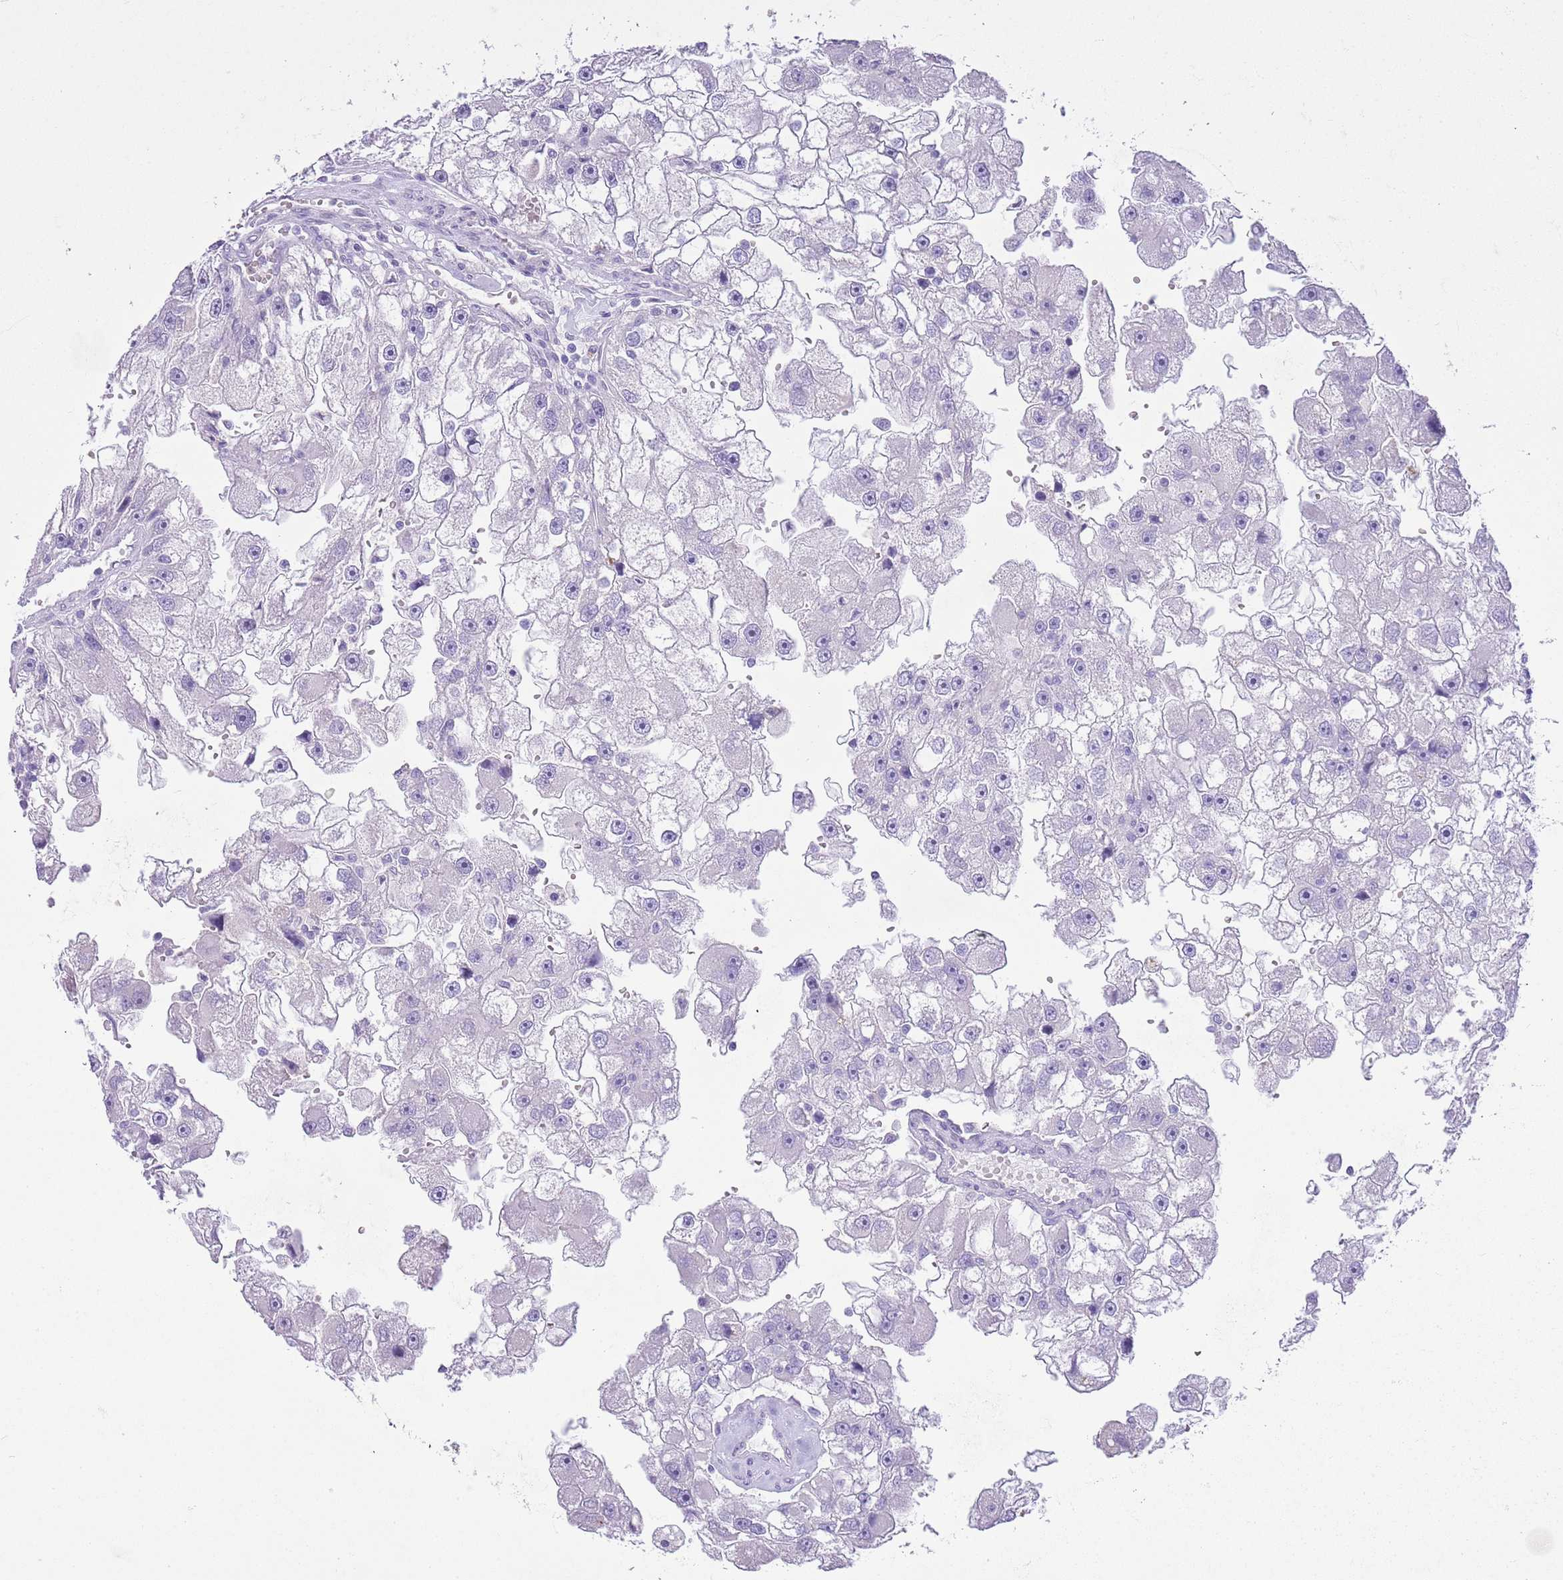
{"staining": {"intensity": "negative", "quantity": "none", "location": "none"}, "tissue": "renal cancer", "cell_type": "Tumor cells", "image_type": "cancer", "snomed": [{"axis": "morphology", "description": "Adenocarcinoma, NOS"}, {"axis": "topography", "description": "Kidney"}], "caption": "Image shows no protein staining in tumor cells of renal cancer (adenocarcinoma) tissue.", "gene": "OR2Z1", "patient": {"sex": "male", "age": 63}}